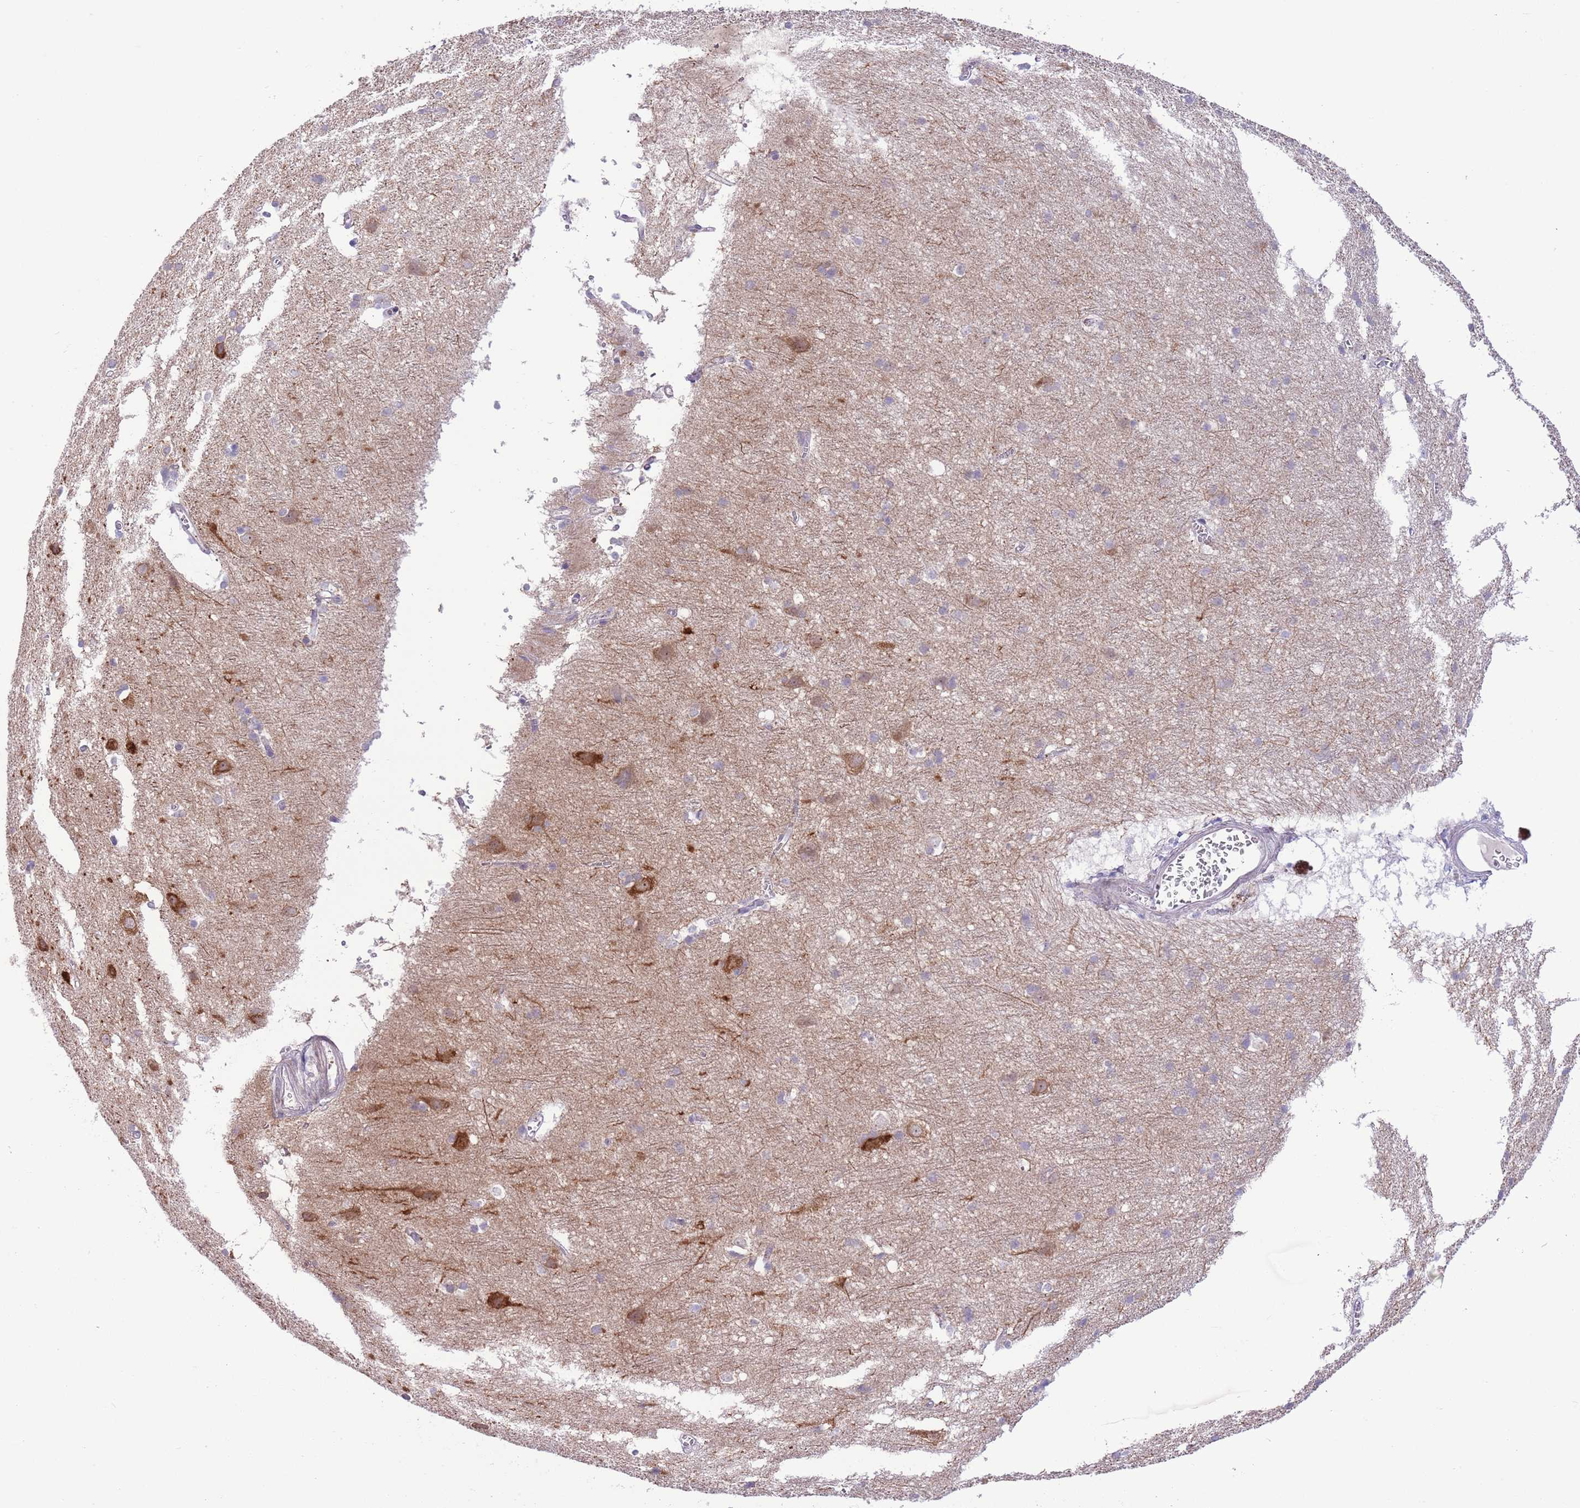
{"staining": {"intensity": "negative", "quantity": "none", "location": "none"}, "tissue": "cerebral cortex", "cell_type": "Endothelial cells", "image_type": "normal", "snomed": [{"axis": "morphology", "description": "Normal tissue, NOS"}, {"axis": "topography", "description": "Cerebral cortex"}], "caption": "A photomicrograph of human cerebral cortex is negative for staining in endothelial cells.", "gene": "FBRSL1", "patient": {"sex": "male", "age": 54}}